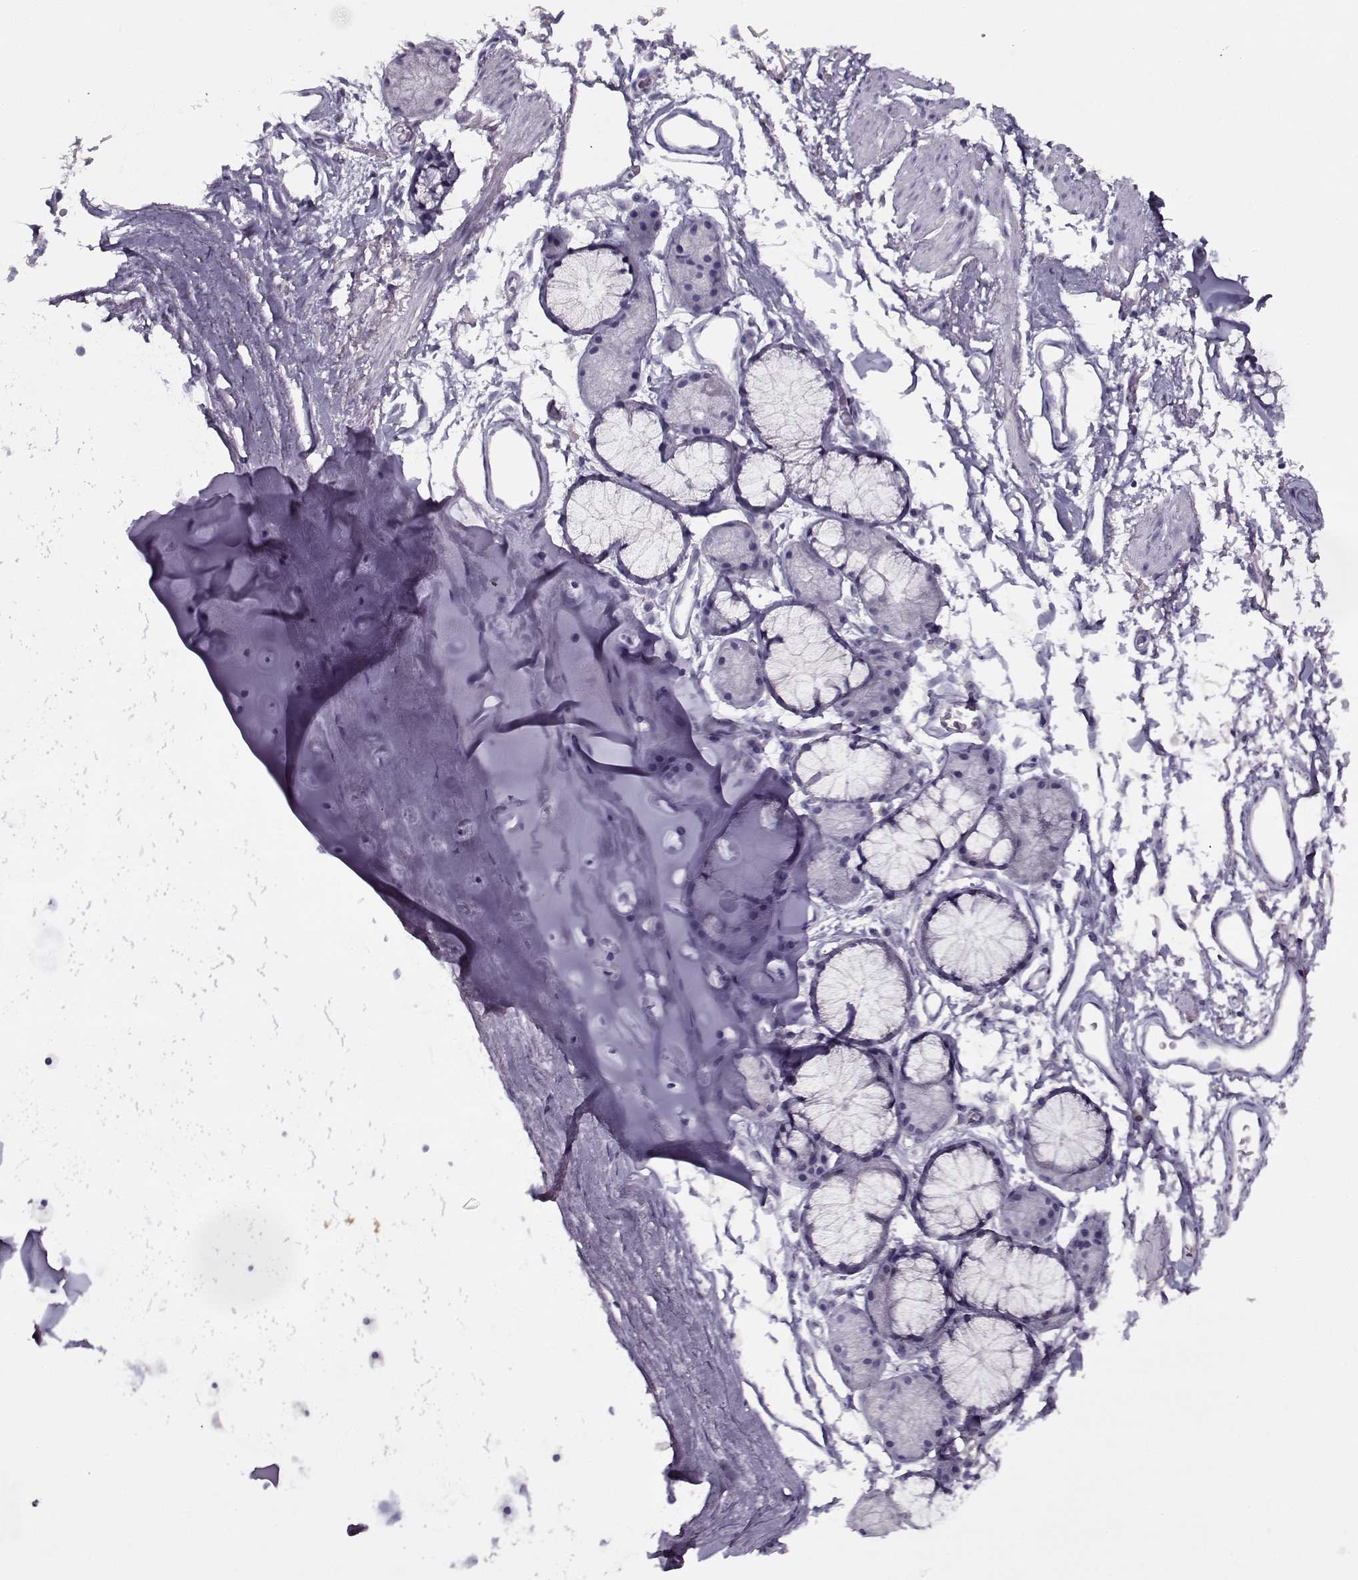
{"staining": {"intensity": "negative", "quantity": "none", "location": "none"}, "tissue": "soft tissue", "cell_type": "Chondrocytes", "image_type": "normal", "snomed": [{"axis": "morphology", "description": "Normal tissue, NOS"}, {"axis": "topography", "description": "Cartilage tissue"}, {"axis": "topography", "description": "Bronchus"}], "caption": "Photomicrograph shows no protein positivity in chondrocytes of benign soft tissue. (Brightfield microscopy of DAB IHC at high magnification).", "gene": "PP2D1", "patient": {"sex": "female", "age": 79}}